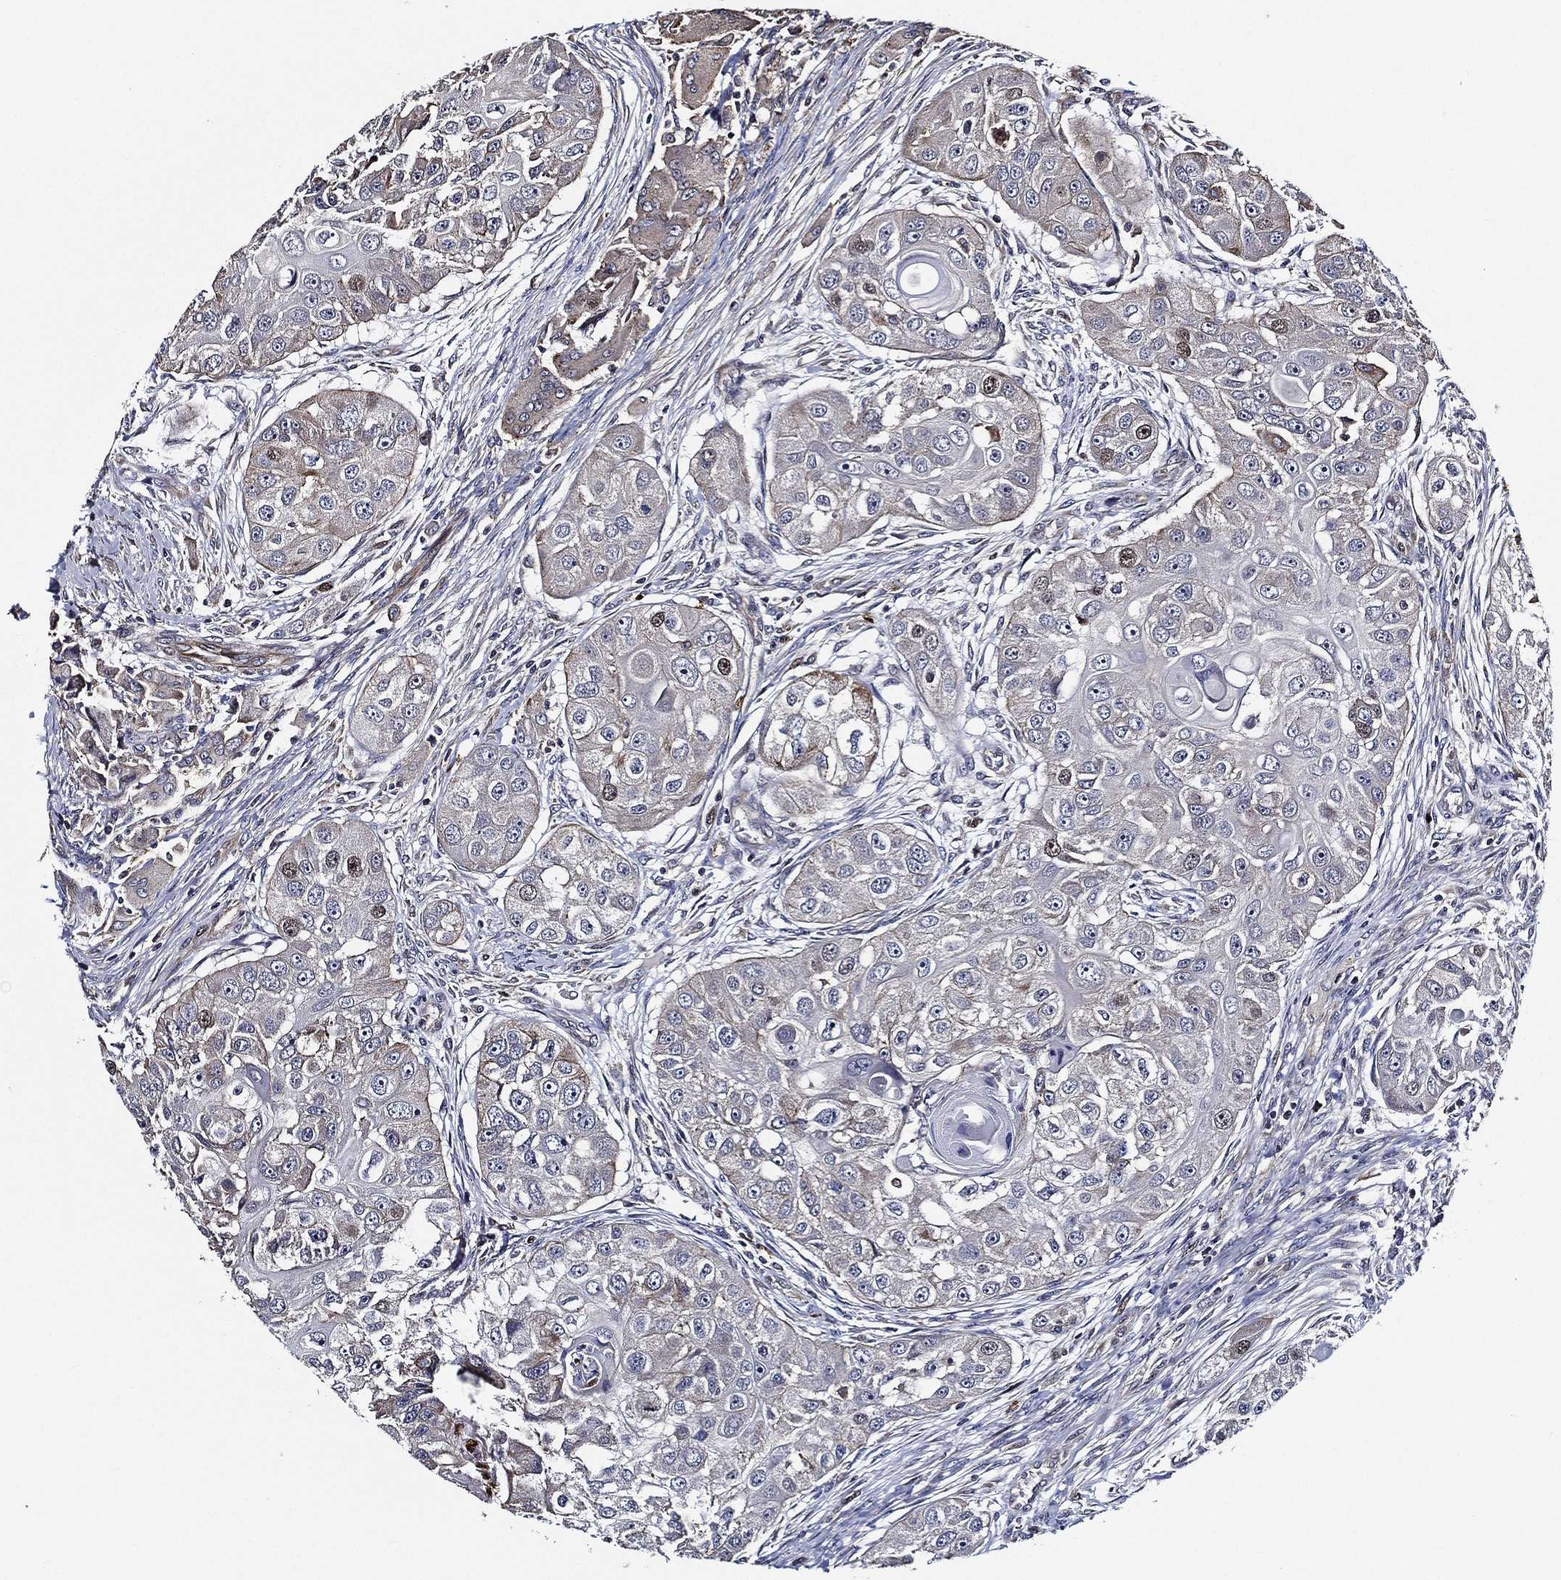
{"staining": {"intensity": "weak", "quantity": "<25%", "location": "cytoplasmic/membranous"}, "tissue": "head and neck cancer", "cell_type": "Tumor cells", "image_type": "cancer", "snomed": [{"axis": "morphology", "description": "Squamous cell carcinoma, NOS"}, {"axis": "topography", "description": "Head-Neck"}], "caption": "High power microscopy image of an immunohistochemistry (IHC) image of head and neck squamous cell carcinoma, revealing no significant expression in tumor cells. (DAB (3,3'-diaminobenzidine) IHC, high magnification).", "gene": "KIF20B", "patient": {"sex": "male", "age": 51}}